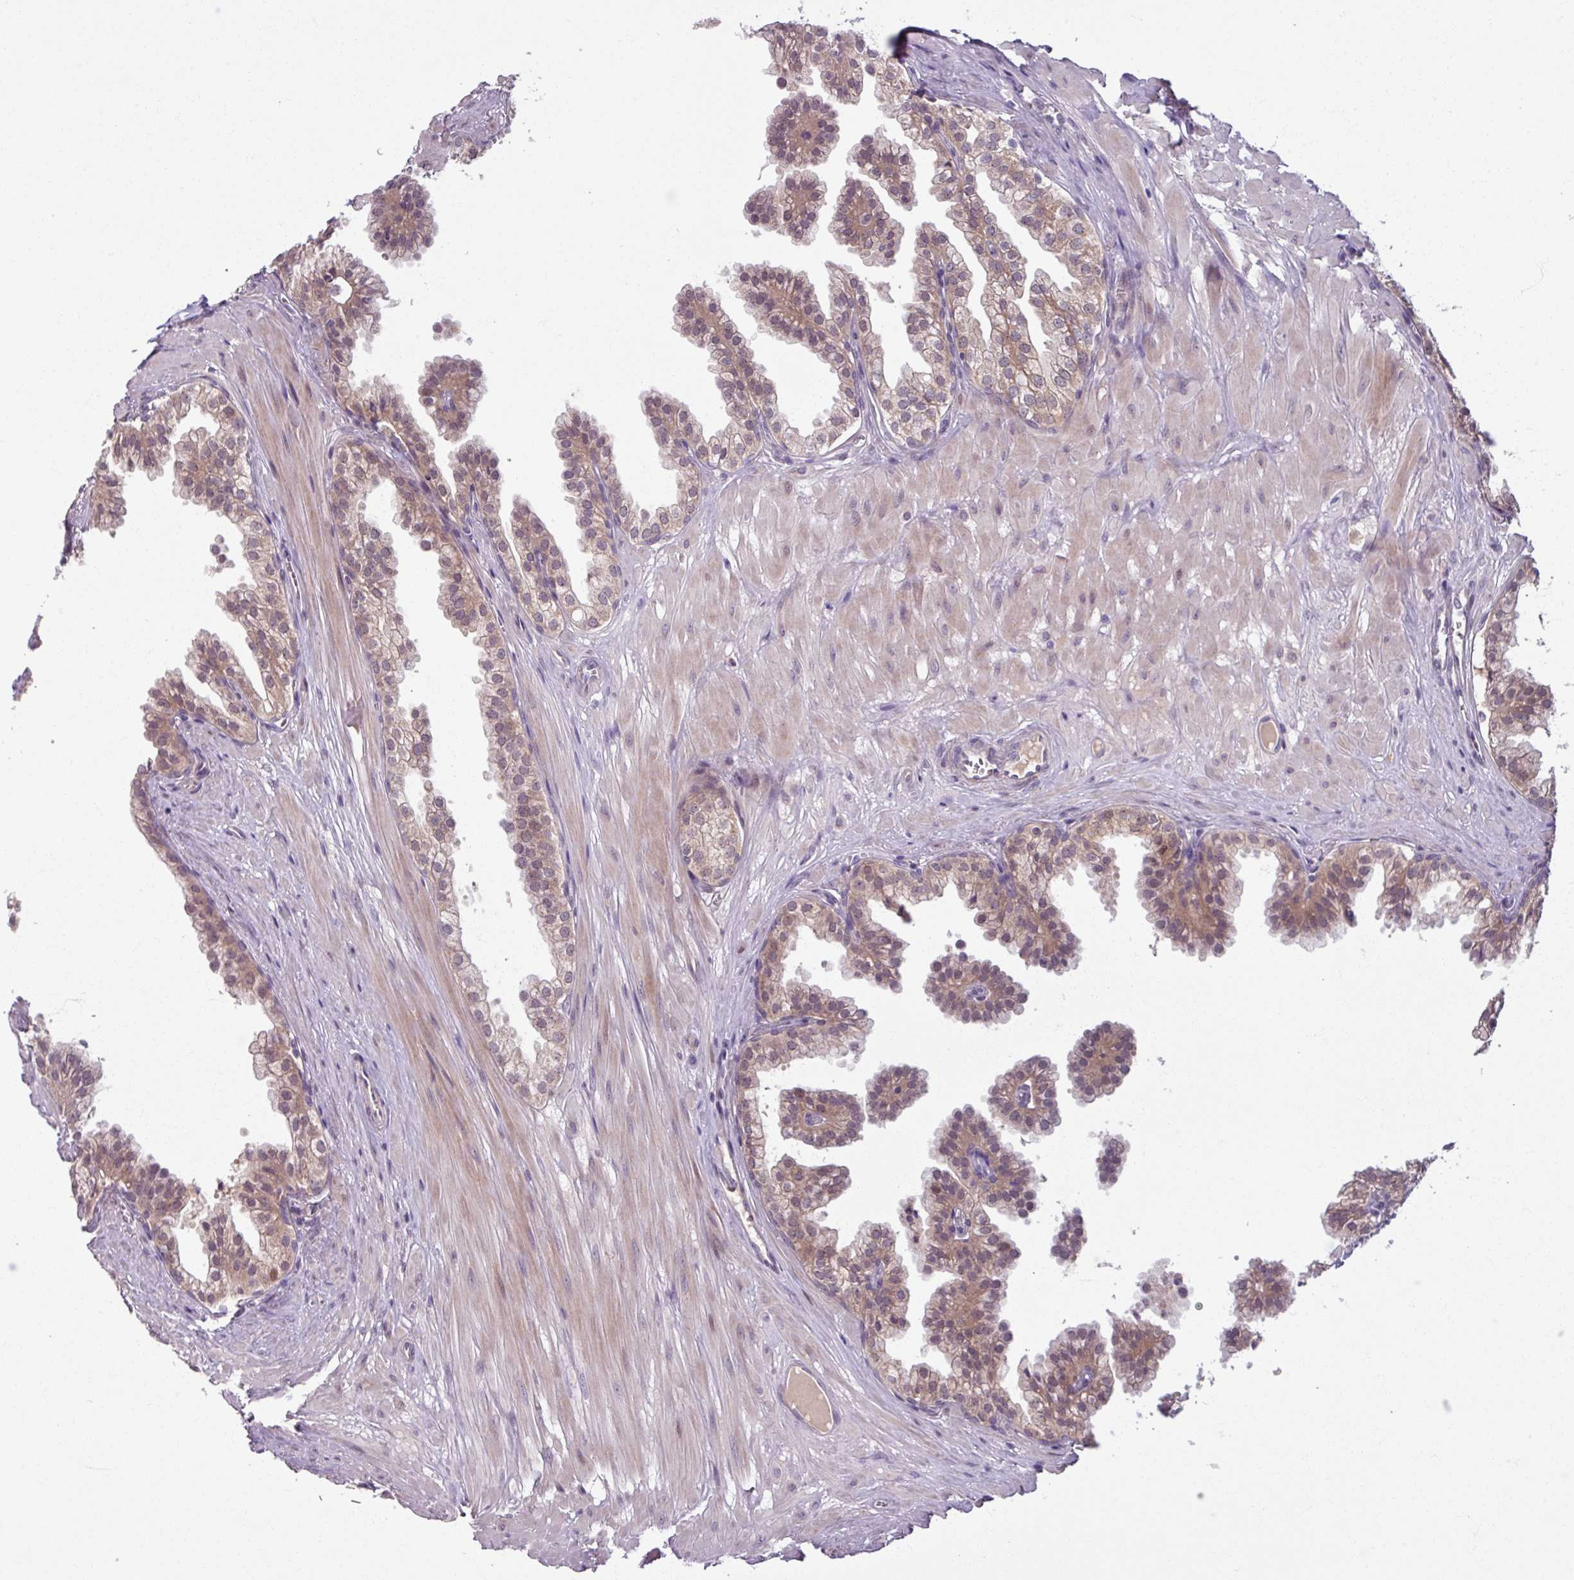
{"staining": {"intensity": "weak", "quantity": "25%-75%", "location": "cytoplasmic/membranous,nuclear"}, "tissue": "prostate", "cell_type": "Glandular cells", "image_type": "normal", "snomed": [{"axis": "morphology", "description": "Normal tissue, NOS"}, {"axis": "topography", "description": "Prostate"}, {"axis": "topography", "description": "Peripheral nerve tissue"}], "caption": "Brown immunohistochemical staining in unremarkable human prostate displays weak cytoplasmic/membranous,nuclear expression in approximately 25%-75% of glandular cells. (DAB (3,3'-diaminobenzidine) = brown stain, brightfield microscopy at high magnification).", "gene": "OGFOD3", "patient": {"sex": "male", "age": 55}}